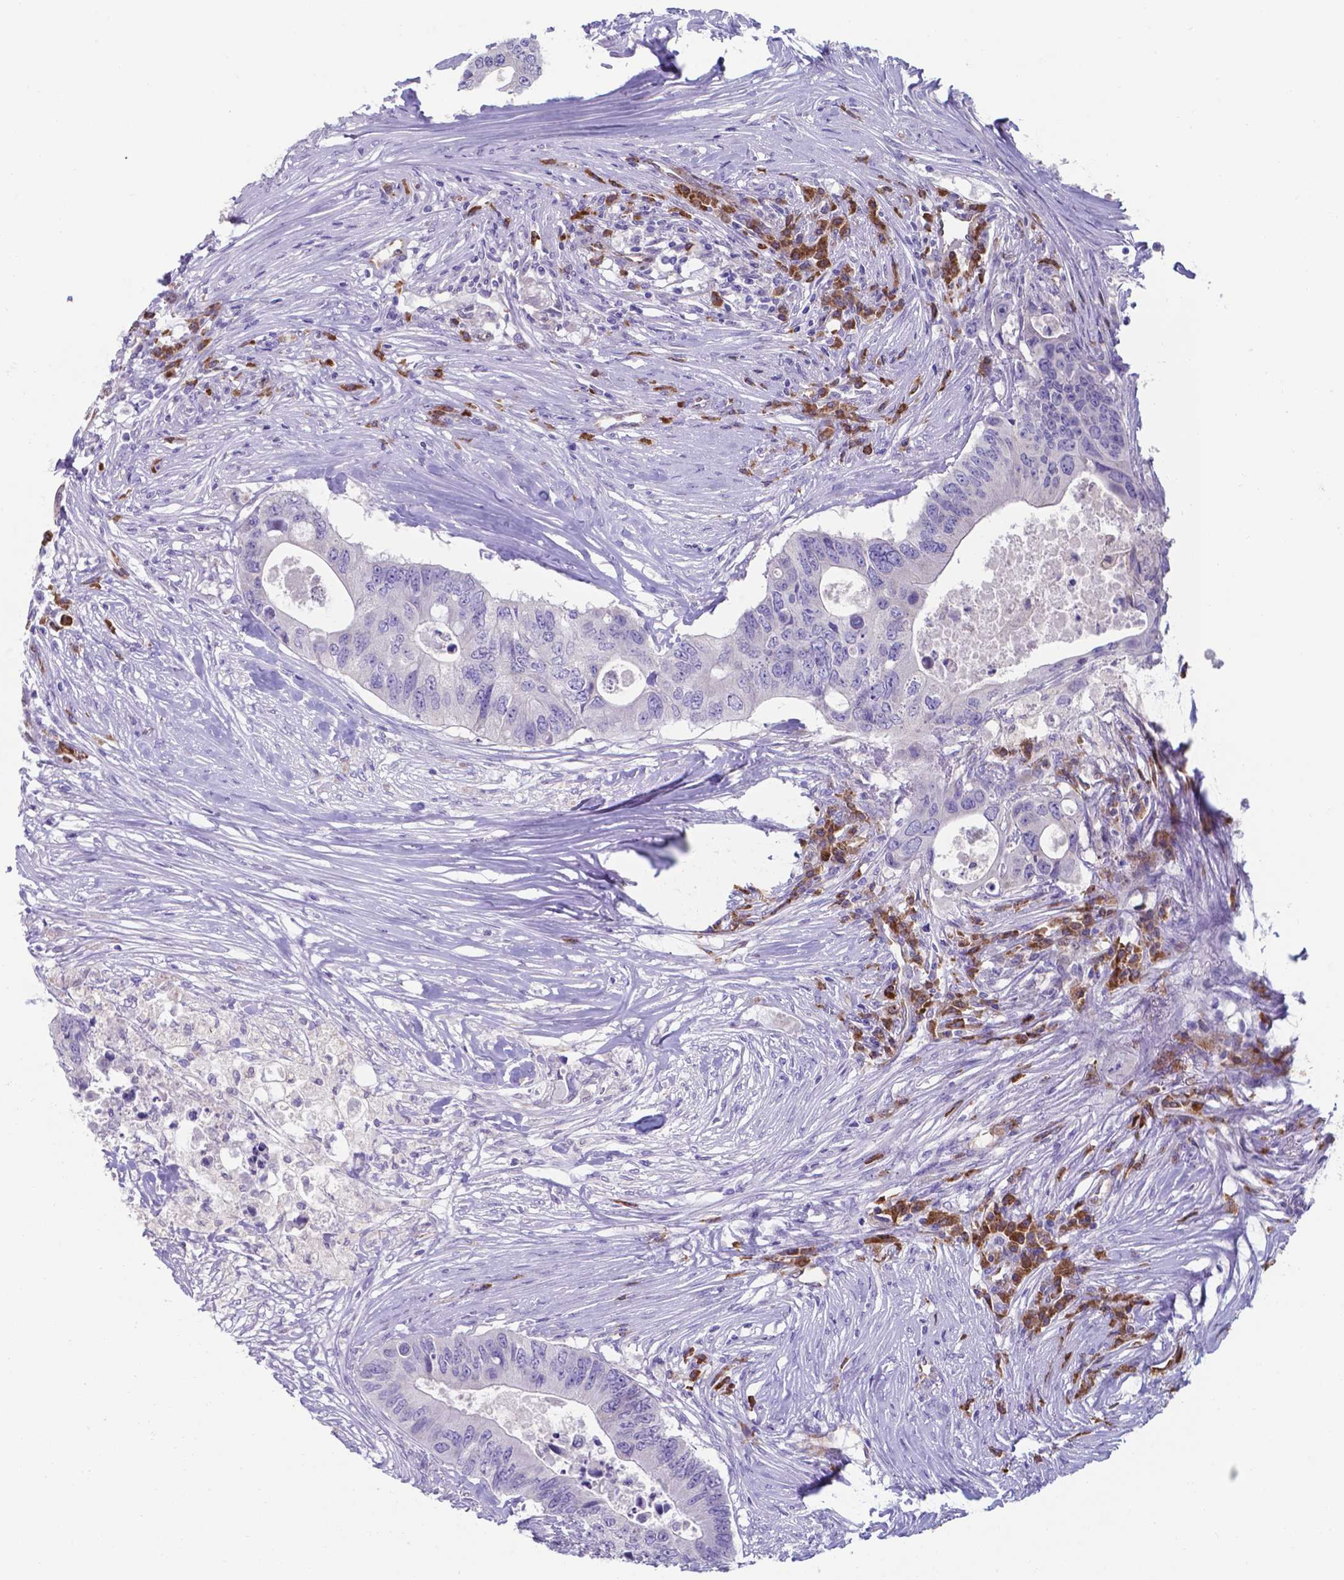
{"staining": {"intensity": "negative", "quantity": "none", "location": "none"}, "tissue": "colorectal cancer", "cell_type": "Tumor cells", "image_type": "cancer", "snomed": [{"axis": "morphology", "description": "Adenocarcinoma, NOS"}, {"axis": "topography", "description": "Colon"}], "caption": "Colorectal cancer stained for a protein using IHC shows no expression tumor cells.", "gene": "UBE2J1", "patient": {"sex": "male", "age": 71}}